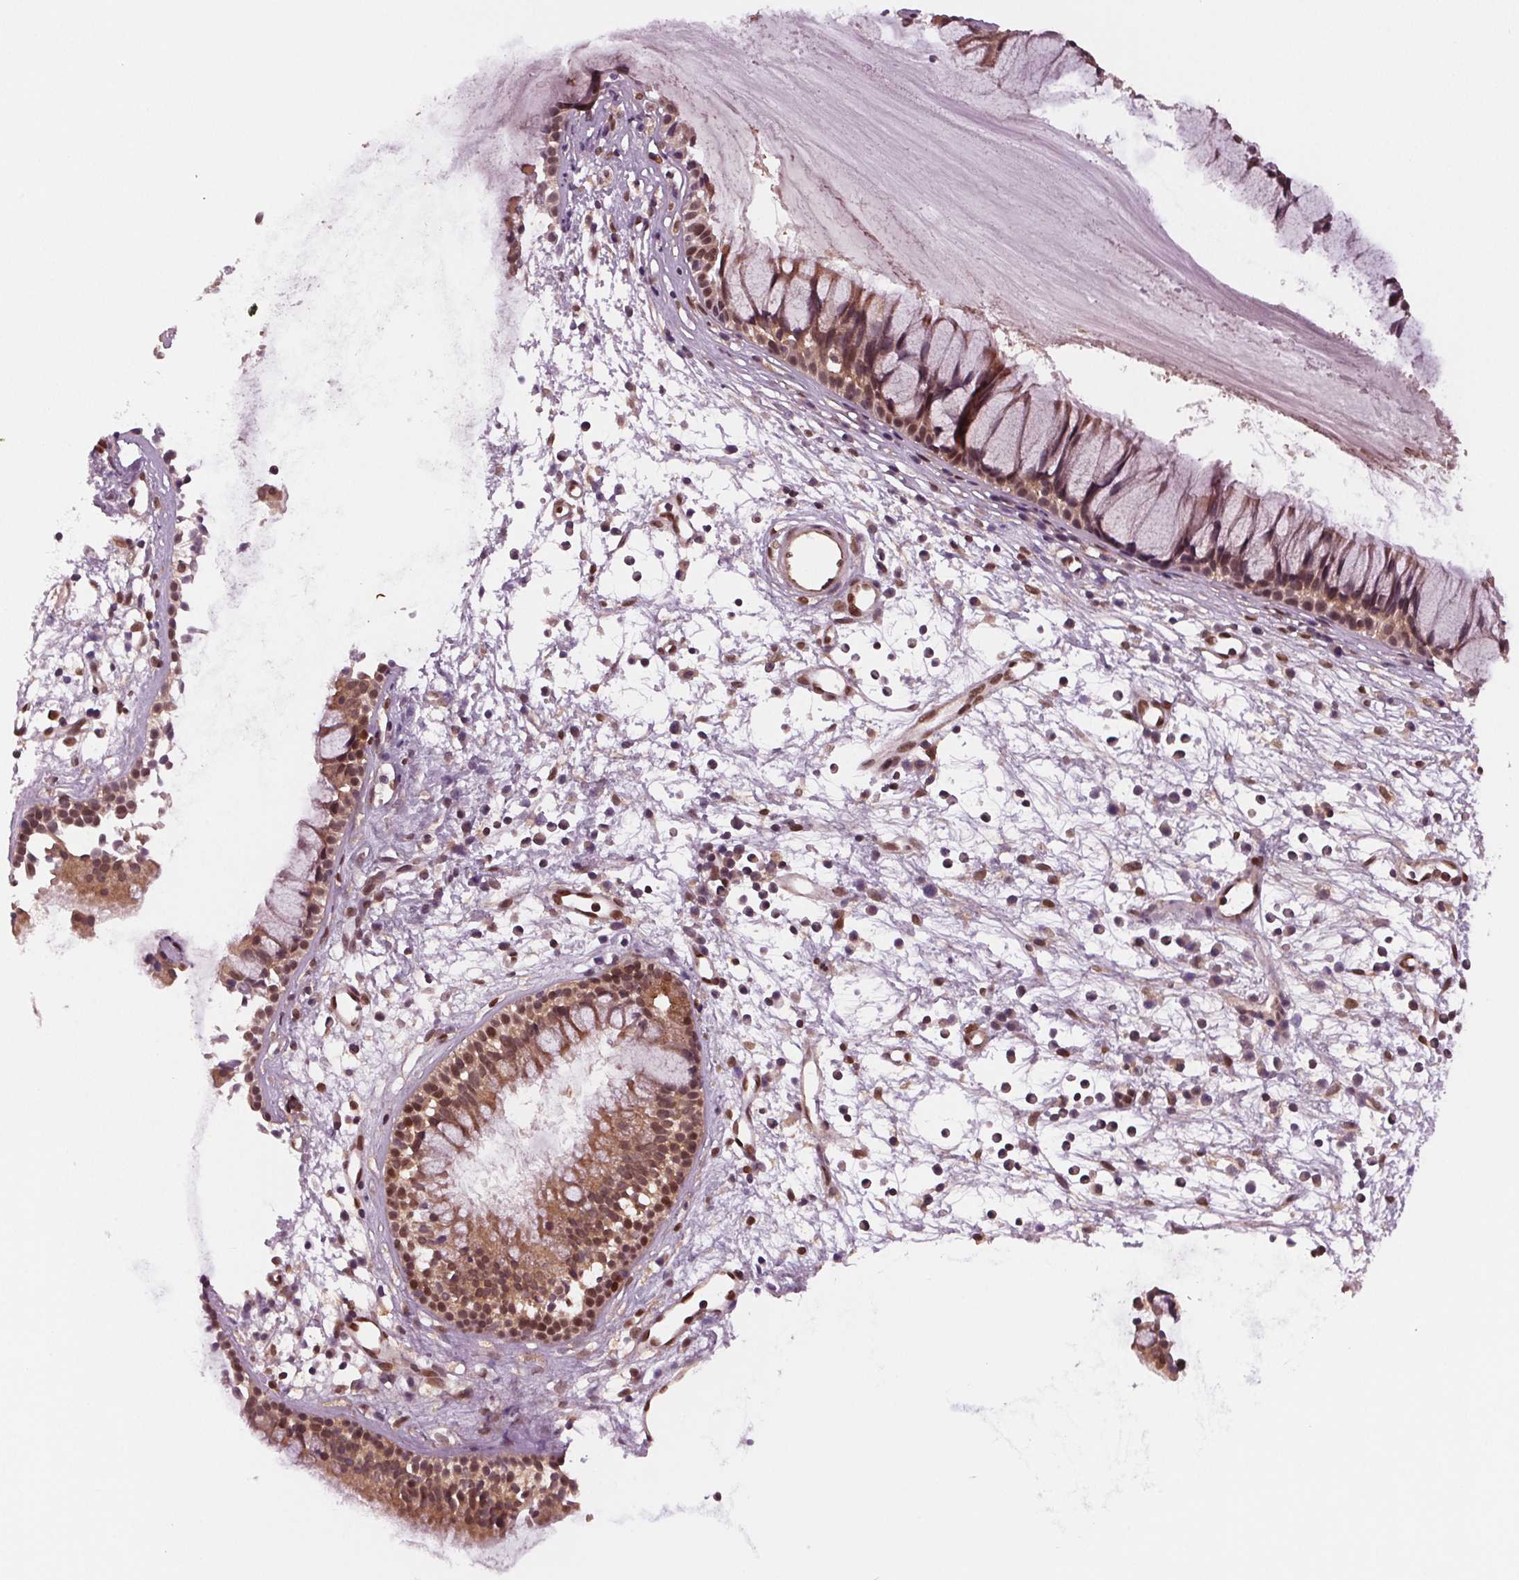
{"staining": {"intensity": "moderate", "quantity": ">75%", "location": "cytoplasmic/membranous,nuclear"}, "tissue": "nasopharynx", "cell_type": "Respiratory epithelial cells", "image_type": "normal", "snomed": [{"axis": "morphology", "description": "Normal tissue, NOS"}, {"axis": "topography", "description": "Nasopharynx"}], "caption": "Protein positivity by immunohistochemistry (IHC) reveals moderate cytoplasmic/membranous,nuclear positivity in approximately >75% of respiratory epithelial cells in unremarkable nasopharynx.", "gene": "STAT3", "patient": {"sex": "male", "age": 77}}